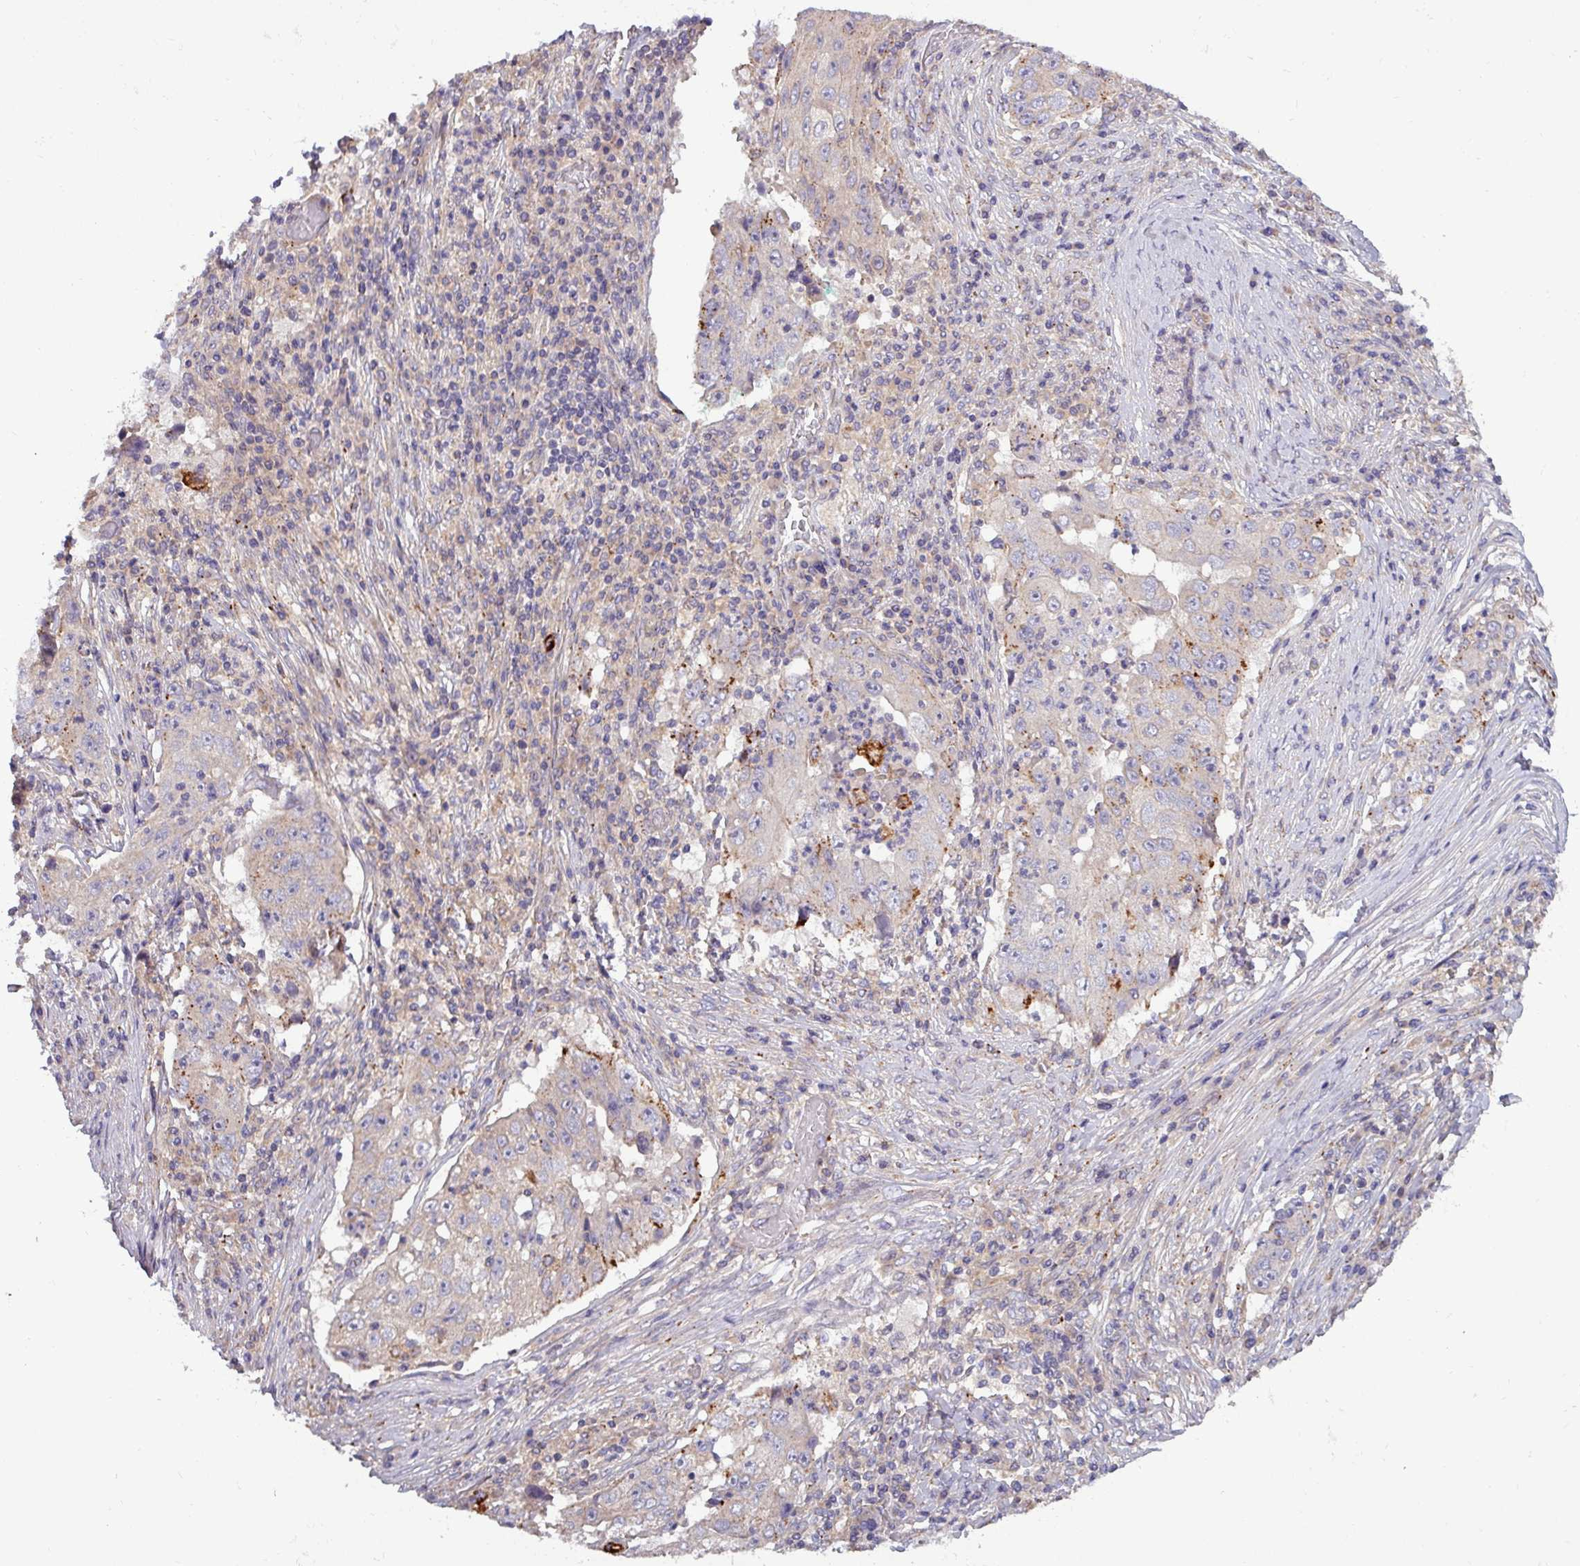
{"staining": {"intensity": "moderate", "quantity": "<25%", "location": "cytoplasmic/membranous"}, "tissue": "lung cancer", "cell_type": "Tumor cells", "image_type": "cancer", "snomed": [{"axis": "morphology", "description": "Squamous cell carcinoma, NOS"}, {"axis": "topography", "description": "Lung"}], "caption": "The photomicrograph shows a brown stain indicating the presence of a protein in the cytoplasmic/membranous of tumor cells in lung cancer.", "gene": "PLIN2", "patient": {"sex": "male", "age": 64}}